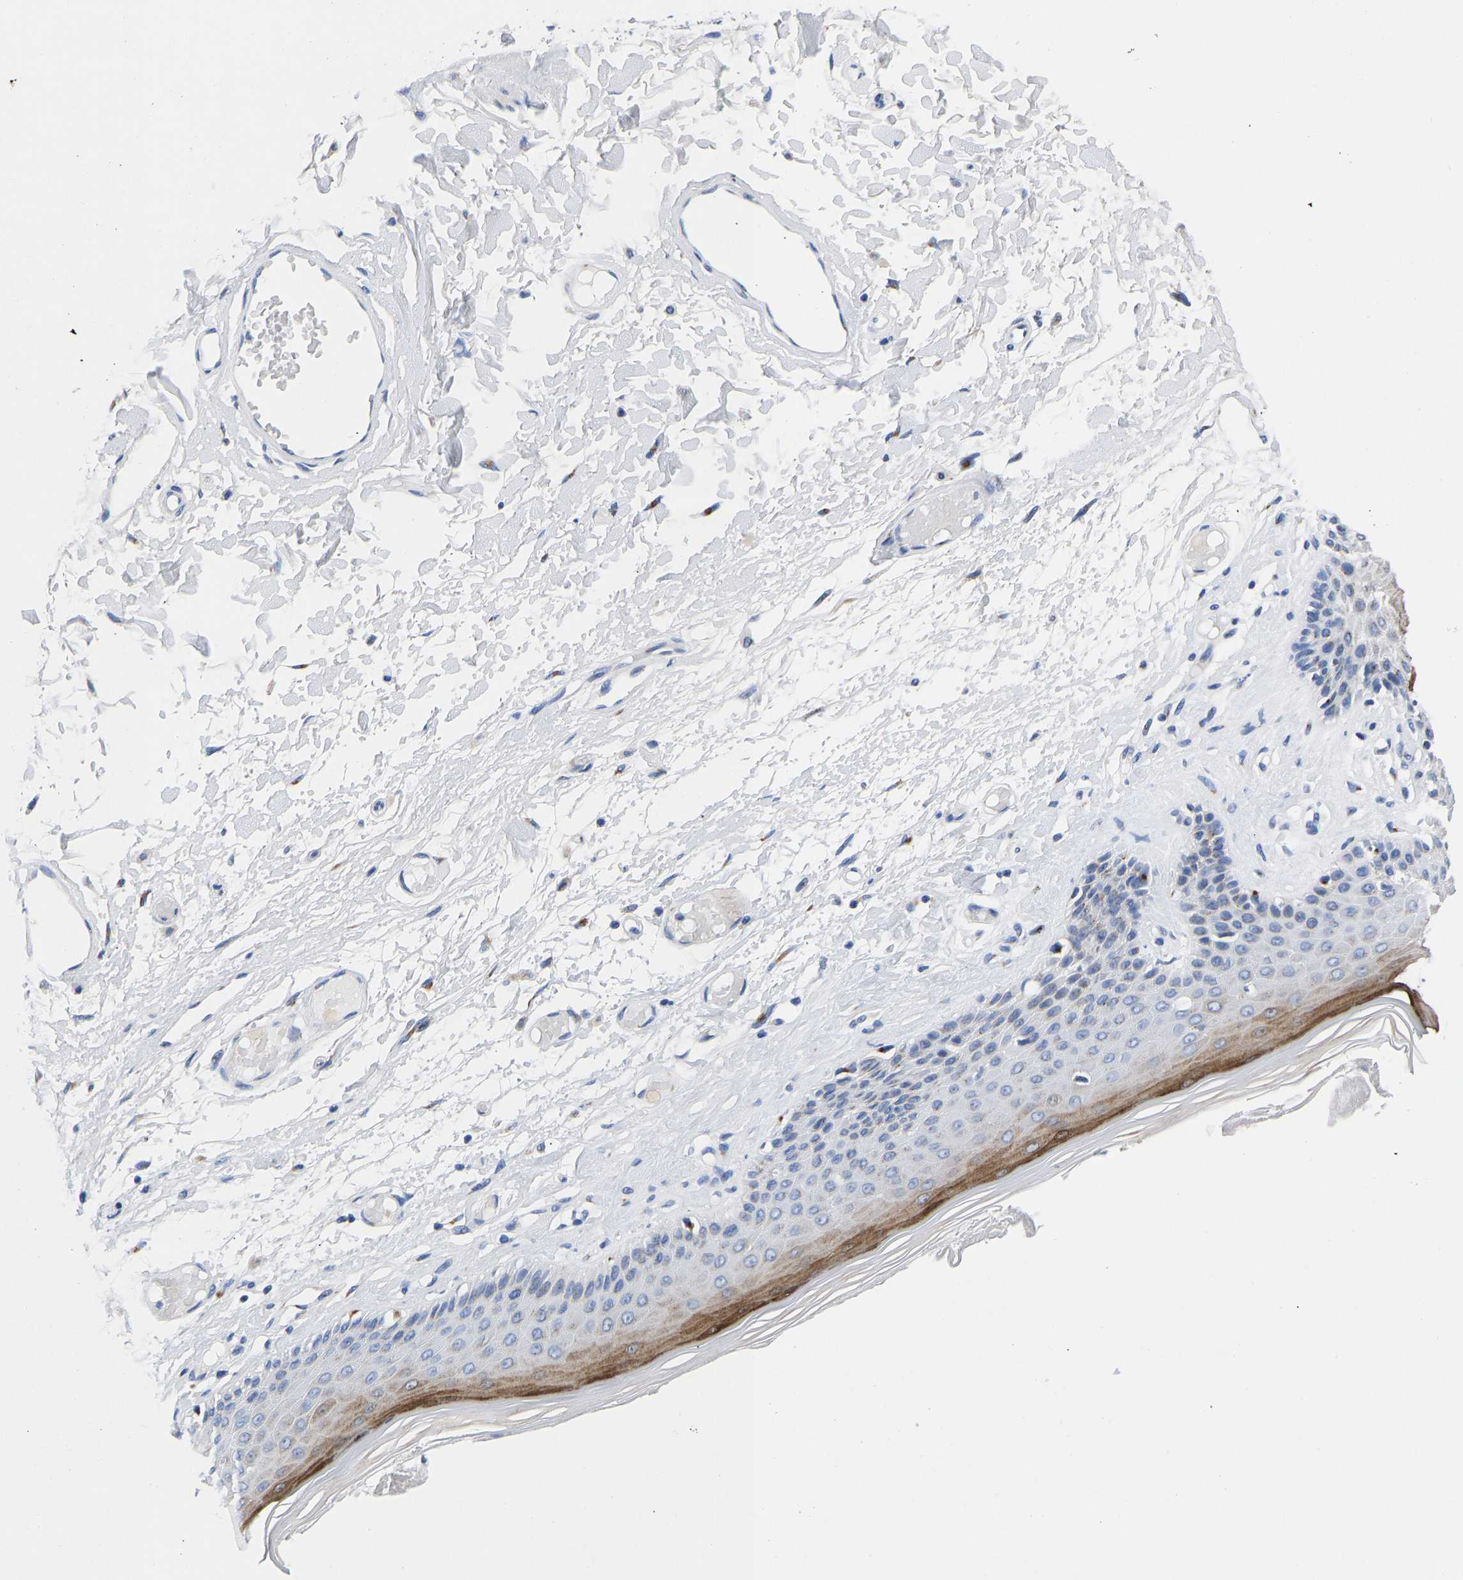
{"staining": {"intensity": "moderate", "quantity": "25%-75%", "location": "cytoplasmic/membranous"}, "tissue": "skin", "cell_type": "Epidermal cells", "image_type": "normal", "snomed": [{"axis": "morphology", "description": "Normal tissue, NOS"}, {"axis": "topography", "description": "Vulva"}], "caption": "Moderate cytoplasmic/membranous expression for a protein is present in approximately 25%-75% of epidermal cells of benign skin using immunohistochemistry.", "gene": "TMEM87A", "patient": {"sex": "female", "age": 73}}